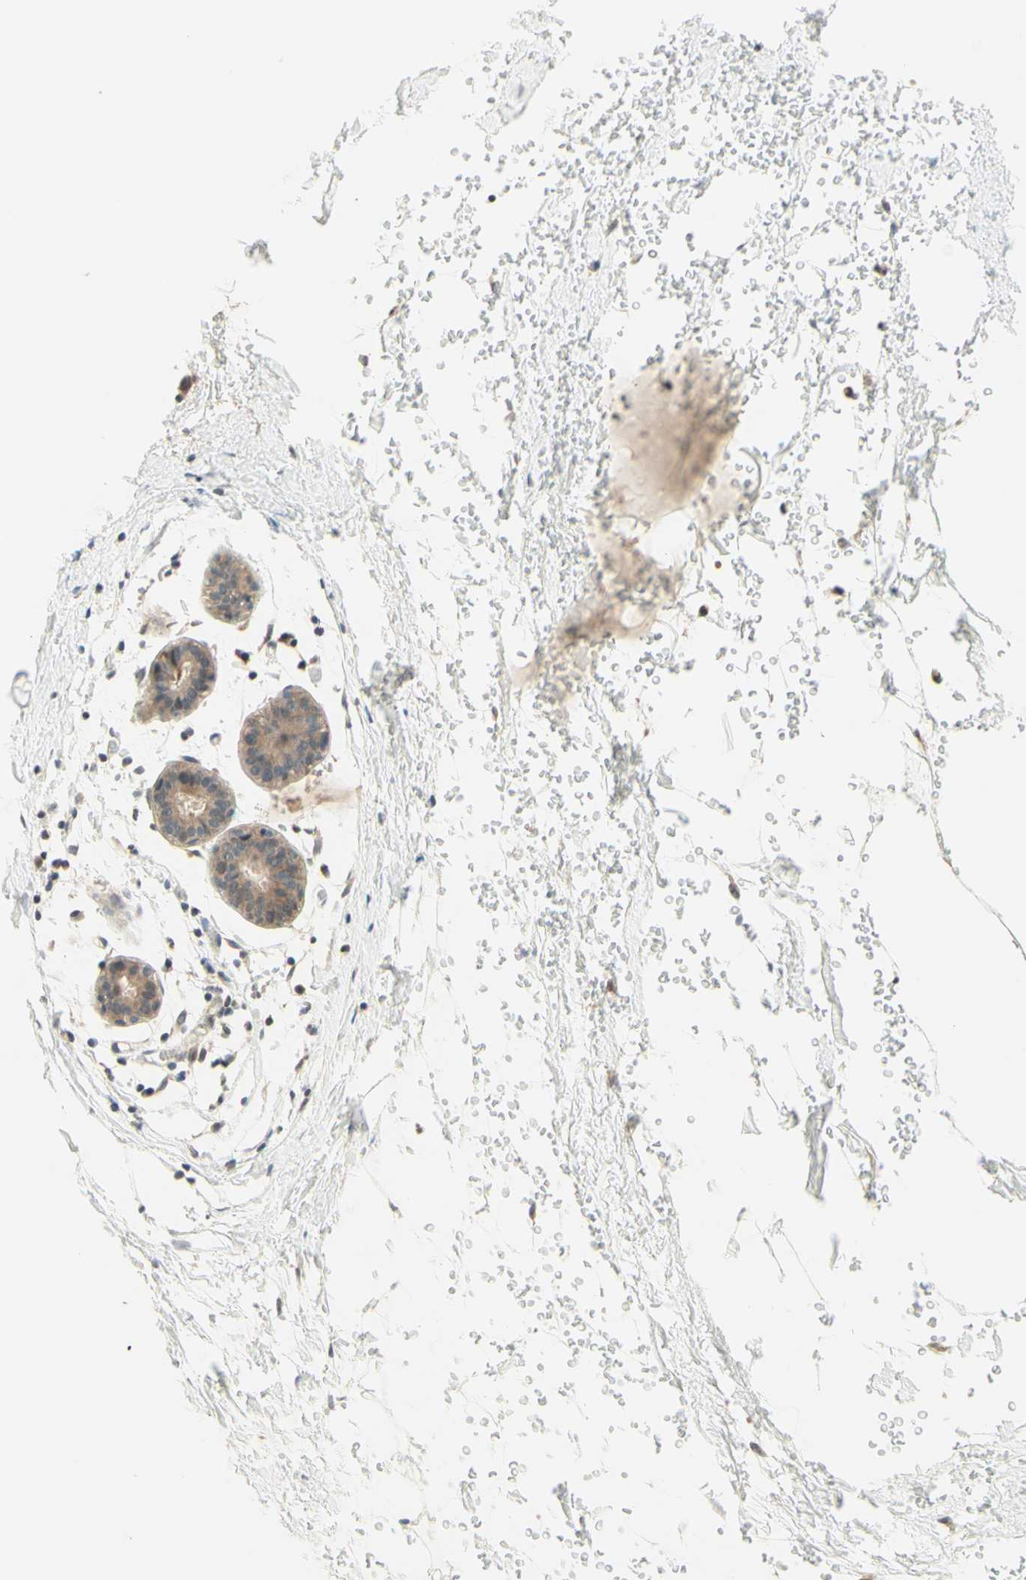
{"staining": {"intensity": "weak", "quantity": "25%-75%", "location": "cytoplasmic/membranous"}, "tissue": "breast", "cell_type": "Adipocytes", "image_type": "normal", "snomed": [{"axis": "morphology", "description": "Normal tissue, NOS"}, {"axis": "topography", "description": "Breast"}], "caption": "Protein expression analysis of benign breast shows weak cytoplasmic/membranous positivity in approximately 25%-75% of adipocytes.", "gene": "ZW10", "patient": {"sex": "female", "age": 27}}